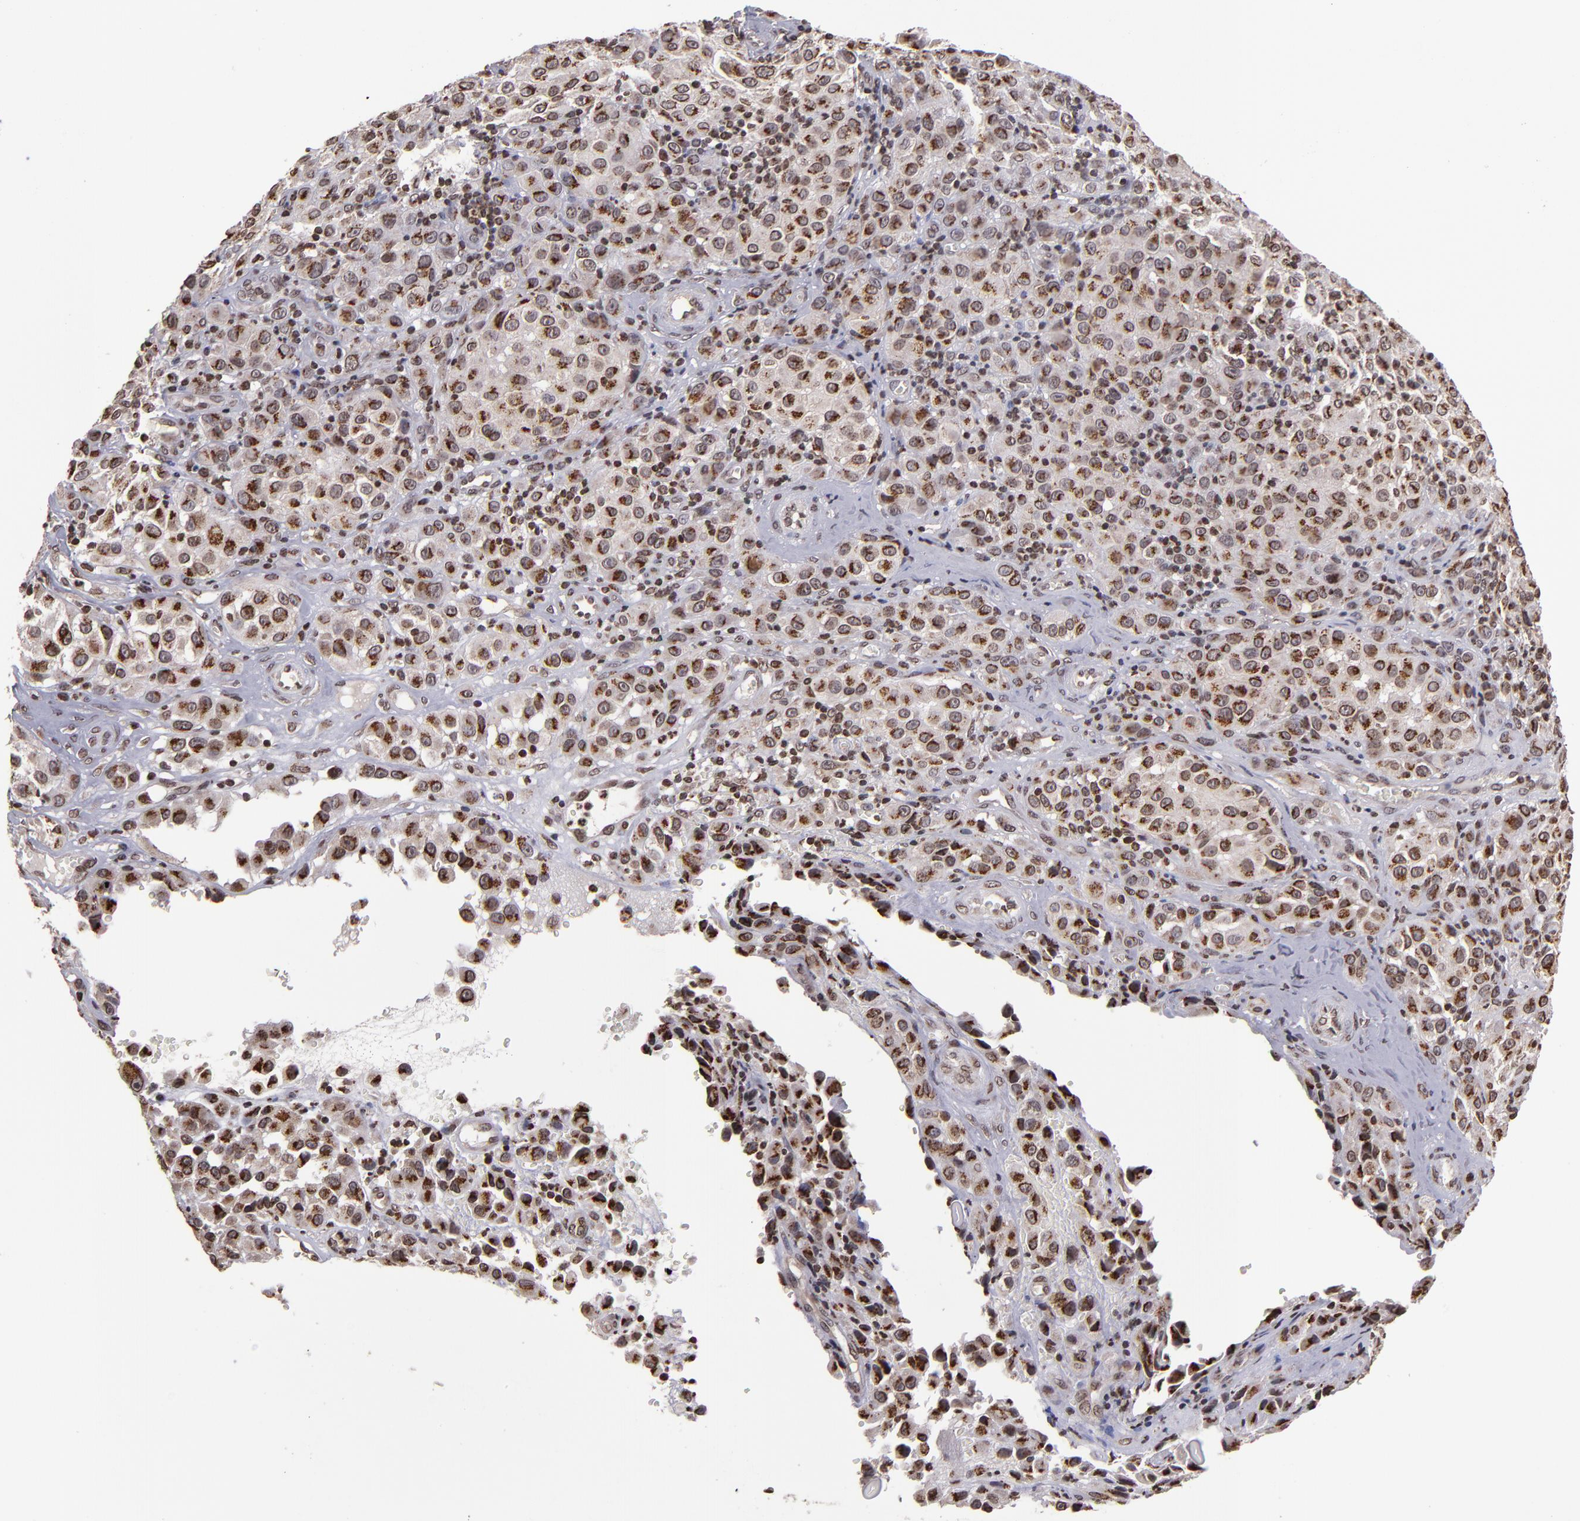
{"staining": {"intensity": "moderate", "quantity": ">75%", "location": "cytoplasmic/membranous,nuclear"}, "tissue": "melanoma", "cell_type": "Tumor cells", "image_type": "cancer", "snomed": [{"axis": "morphology", "description": "Malignant melanoma, NOS"}, {"axis": "topography", "description": "Skin"}], "caption": "Human malignant melanoma stained with a protein marker shows moderate staining in tumor cells.", "gene": "CSDC2", "patient": {"sex": "female", "age": 21}}